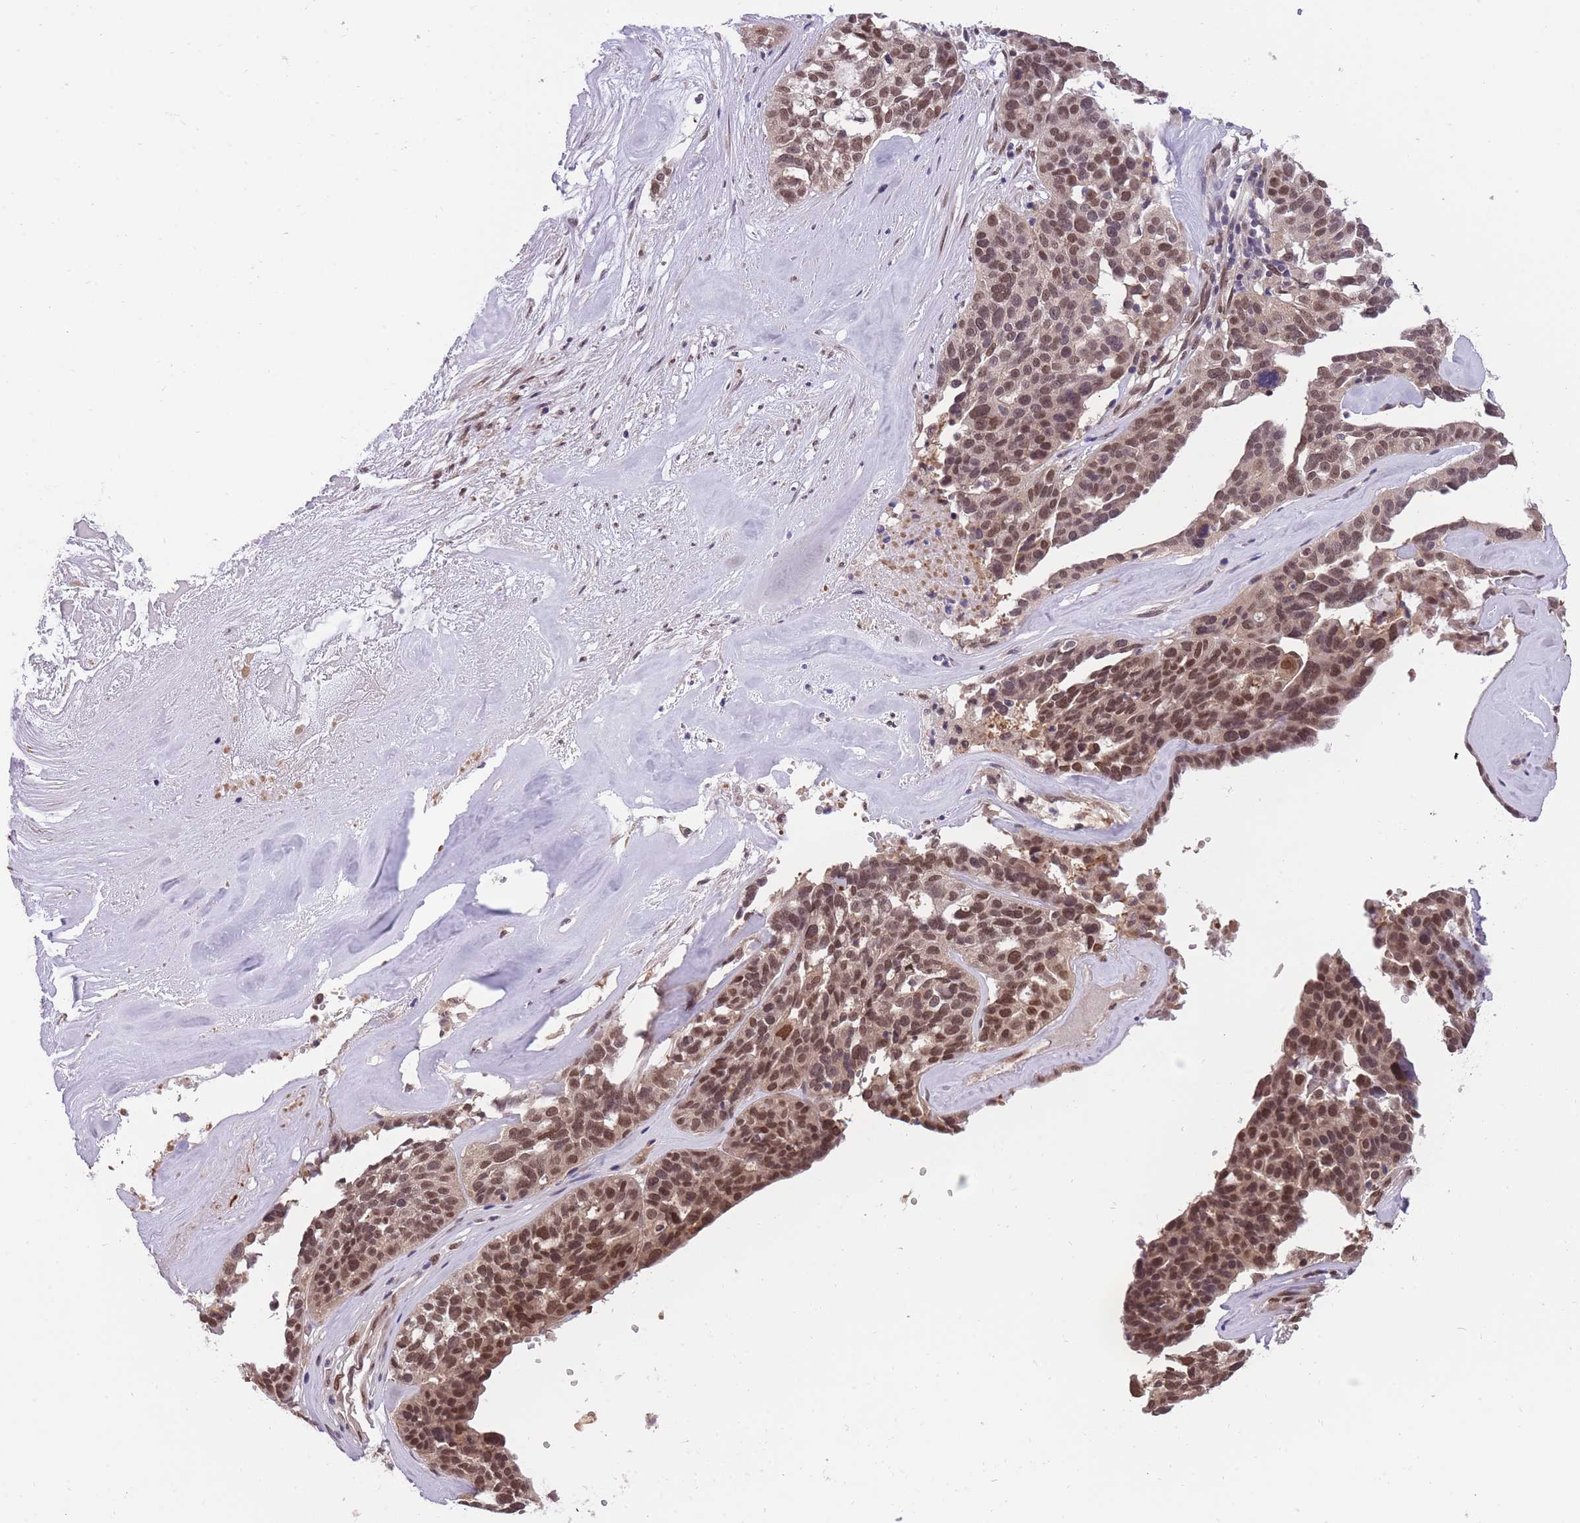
{"staining": {"intensity": "moderate", "quantity": ">75%", "location": "nuclear"}, "tissue": "ovarian cancer", "cell_type": "Tumor cells", "image_type": "cancer", "snomed": [{"axis": "morphology", "description": "Cystadenocarcinoma, serous, NOS"}, {"axis": "topography", "description": "Ovary"}], "caption": "IHC micrograph of serous cystadenocarcinoma (ovarian) stained for a protein (brown), which reveals medium levels of moderate nuclear staining in approximately >75% of tumor cells.", "gene": "CDIP1", "patient": {"sex": "female", "age": 59}}